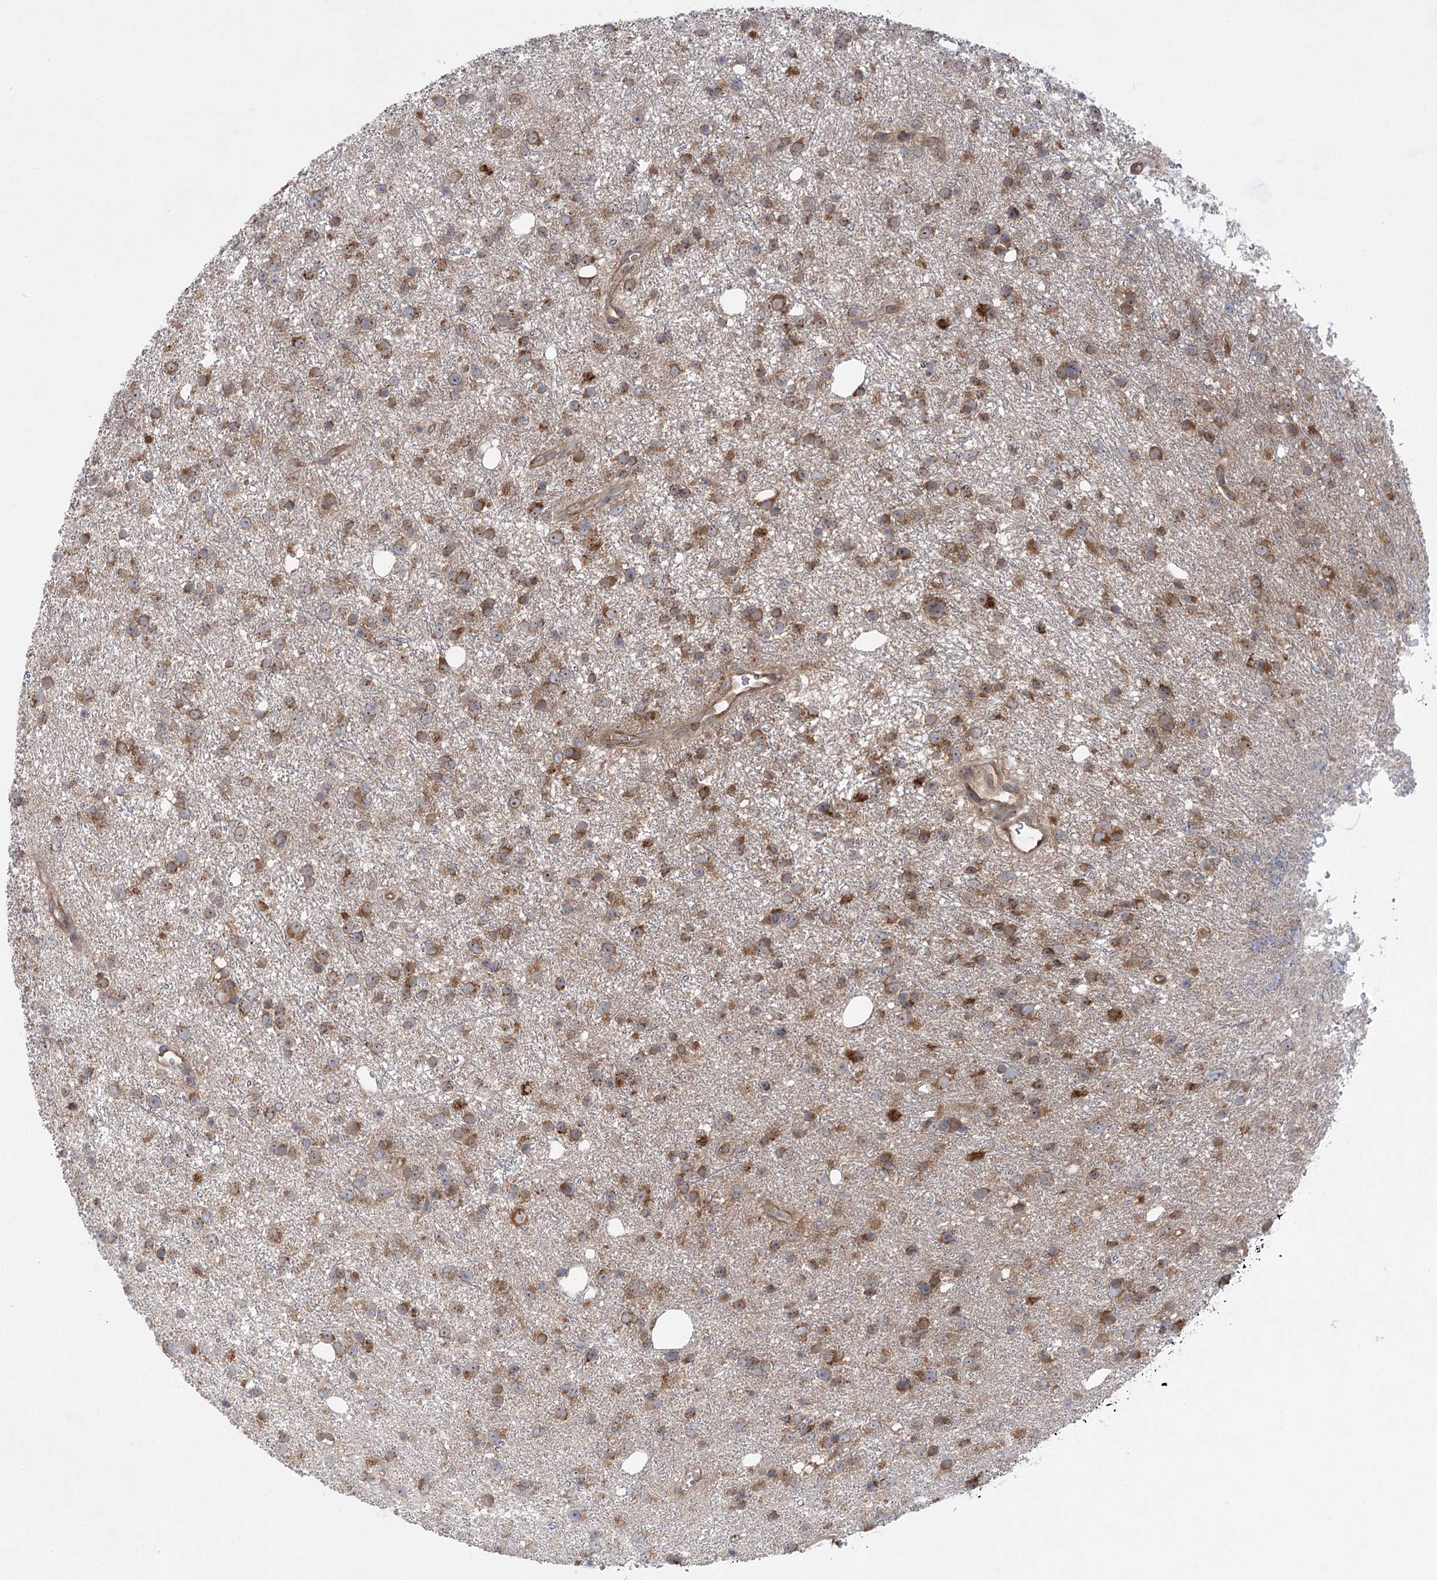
{"staining": {"intensity": "moderate", "quantity": ">75%", "location": "cytoplasmic/membranous"}, "tissue": "glioma", "cell_type": "Tumor cells", "image_type": "cancer", "snomed": [{"axis": "morphology", "description": "Glioma, malignant, Low grade"}, {"axis": "topography", "description": "Cerebral cortex"}], "caption": "This photomicrograph reveals immunohistochemistry (IHC) staining of malignant glioma (low-grade), with medium moderate cytoplasmic/membranous staining in approximately >75% of tumor cells.", "gene": "EIF3A", "patient": {"sex": "female", "age": 39}}